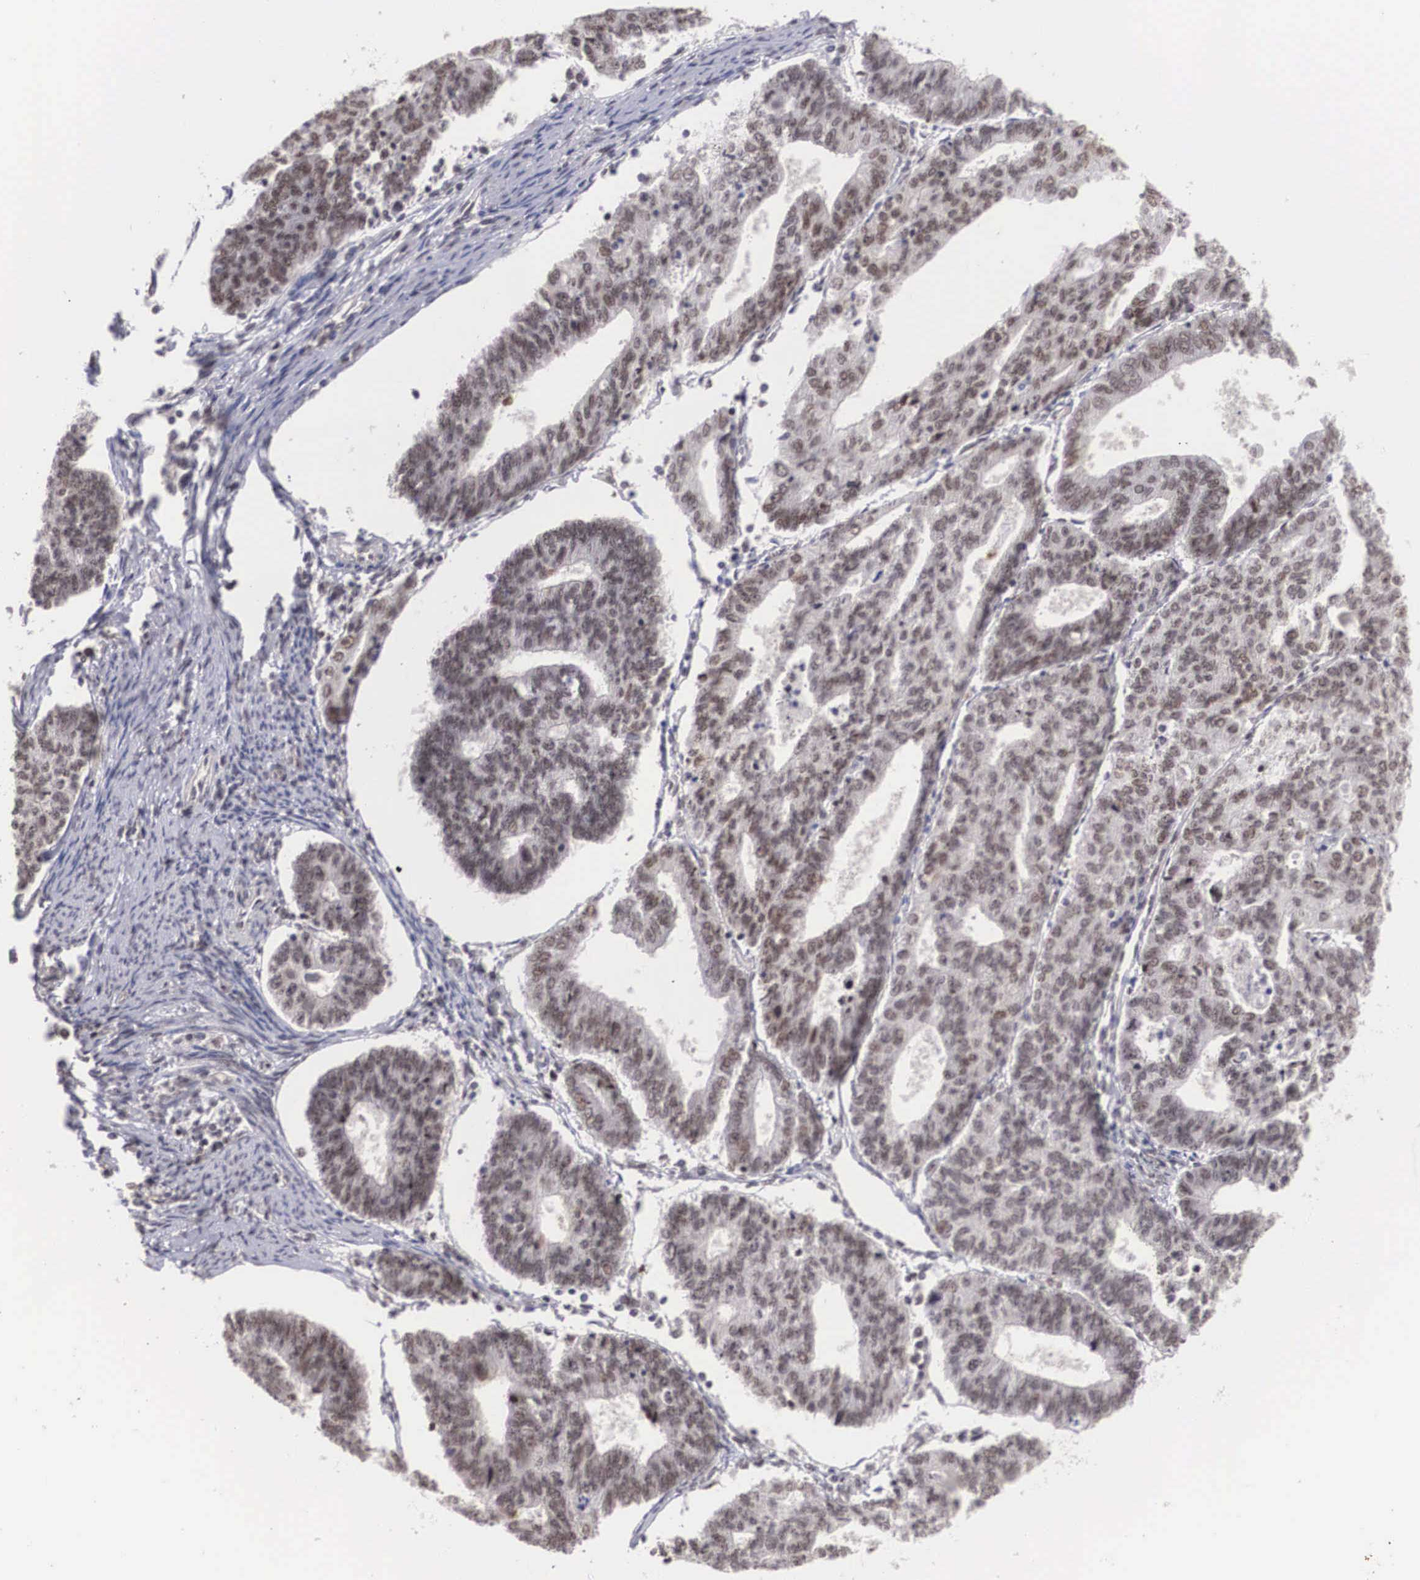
{"staining": {"intensity": "moderate", "quantity": ">75%", "location": "nuclear"}, "tissue": "endometrial cancer", "cell_type": "Tumor cells", "image_type": "cancer", "snomed": [{"axis": "morphology", "description": "Adenocarcinoma, NOS"}, {"axis": "topography", "description": "Endometrium"}], "caption": "Protein staining of adenocarcinoma (endometrial) tissue exhibits moderate nuclear expression in approximately >75% of tumor cells. Nuclei are stained in blue.", "gene": "MORC2", "patient": {"sex": "female", "age": 56}}